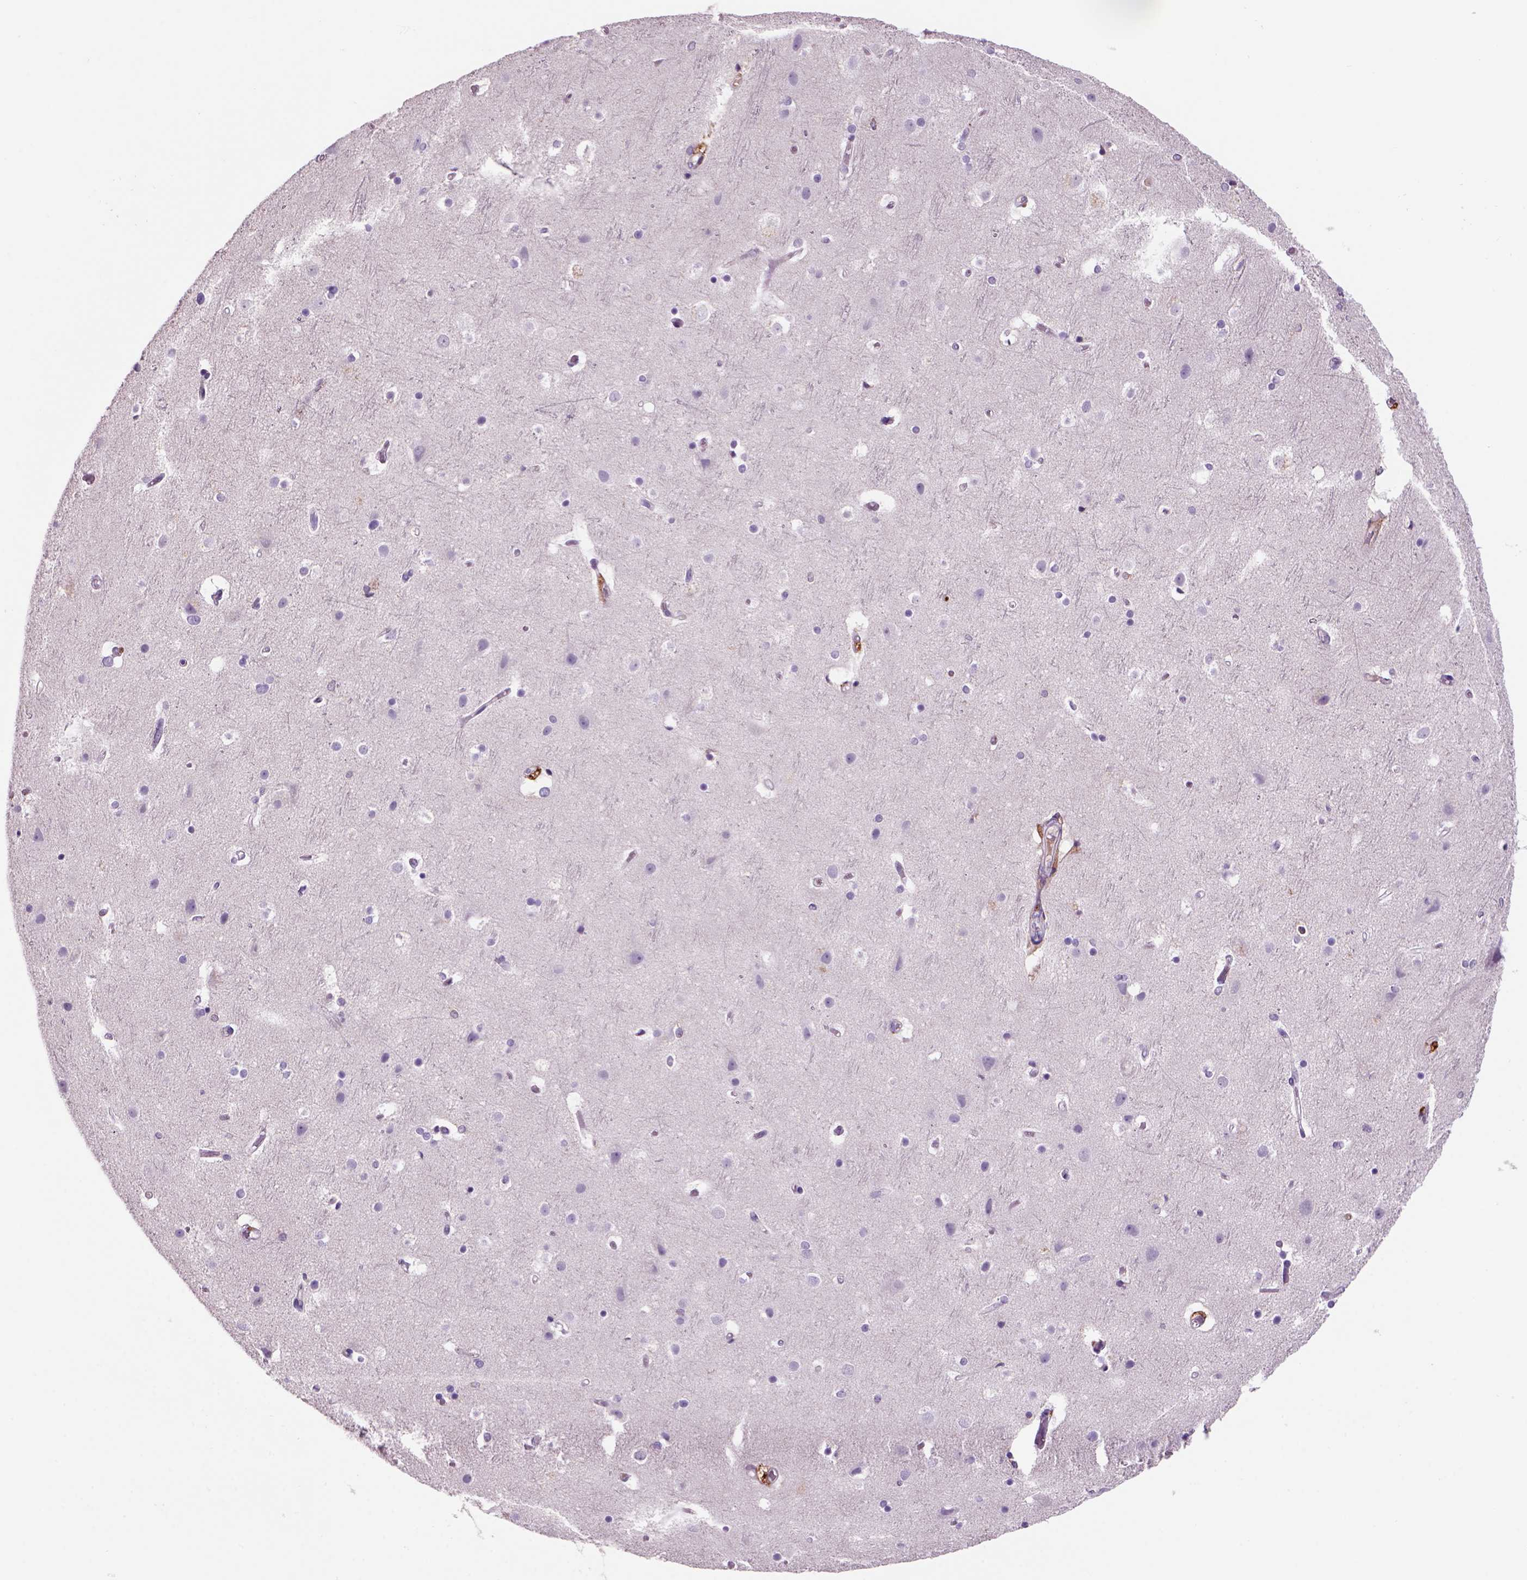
{"staining": {"intensity": "negative", "quantity": "none", "location": "none"}, "tissue": "cerebral cortex", "cell_type": "Endothelial cells", "image_type": "normal", "snomed": [{"axis": "morphology", "description": "Normal tissue, NOS"}, {"axis": "topography", "description": "Cerebral cortex"}], "caption": "An IHC histopathology image of unremarkable cerebral cortex is shown. There is no staining in endothelial cells of cerebral cortex.", "gene": "CD14", "patient": {"sex": "female", "age": 52}}